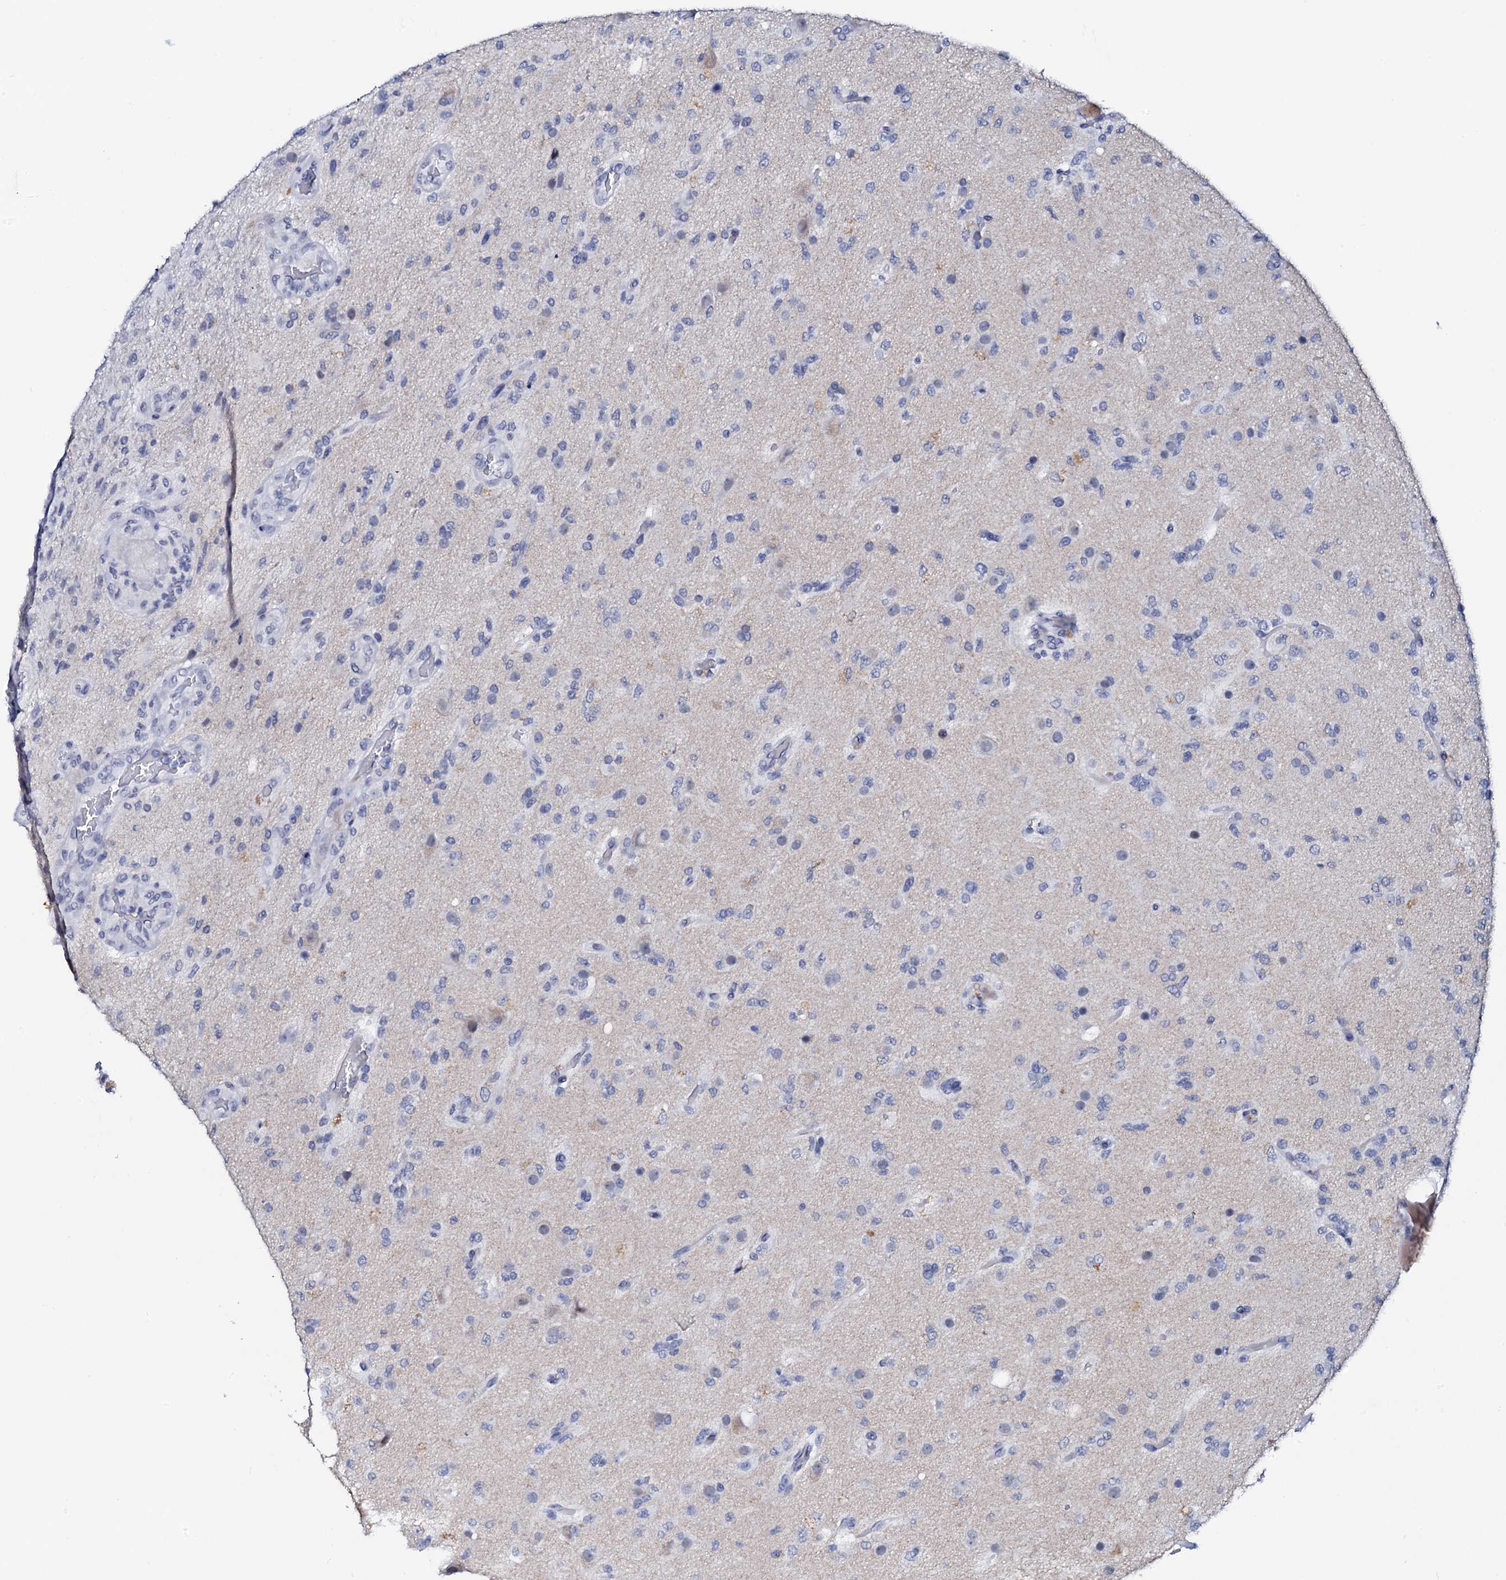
{"staining": {"intensity": "negative", "quantity": "none", "location": "none"}, "tissue": "glioma", "cell_type": "Tumor cells", "image_type": "cancer", "snomed": [{"axis": "morphology", "description": "Glioma, malignant, High grade"}, {"axis": "topography", "description": "Brain"}], "caption": "Immunohistochemical staining of glioma reveals no significant expression in tumor cells.", "gene": "SPATA19", "patient": {"sex": "female", "age": 74}}